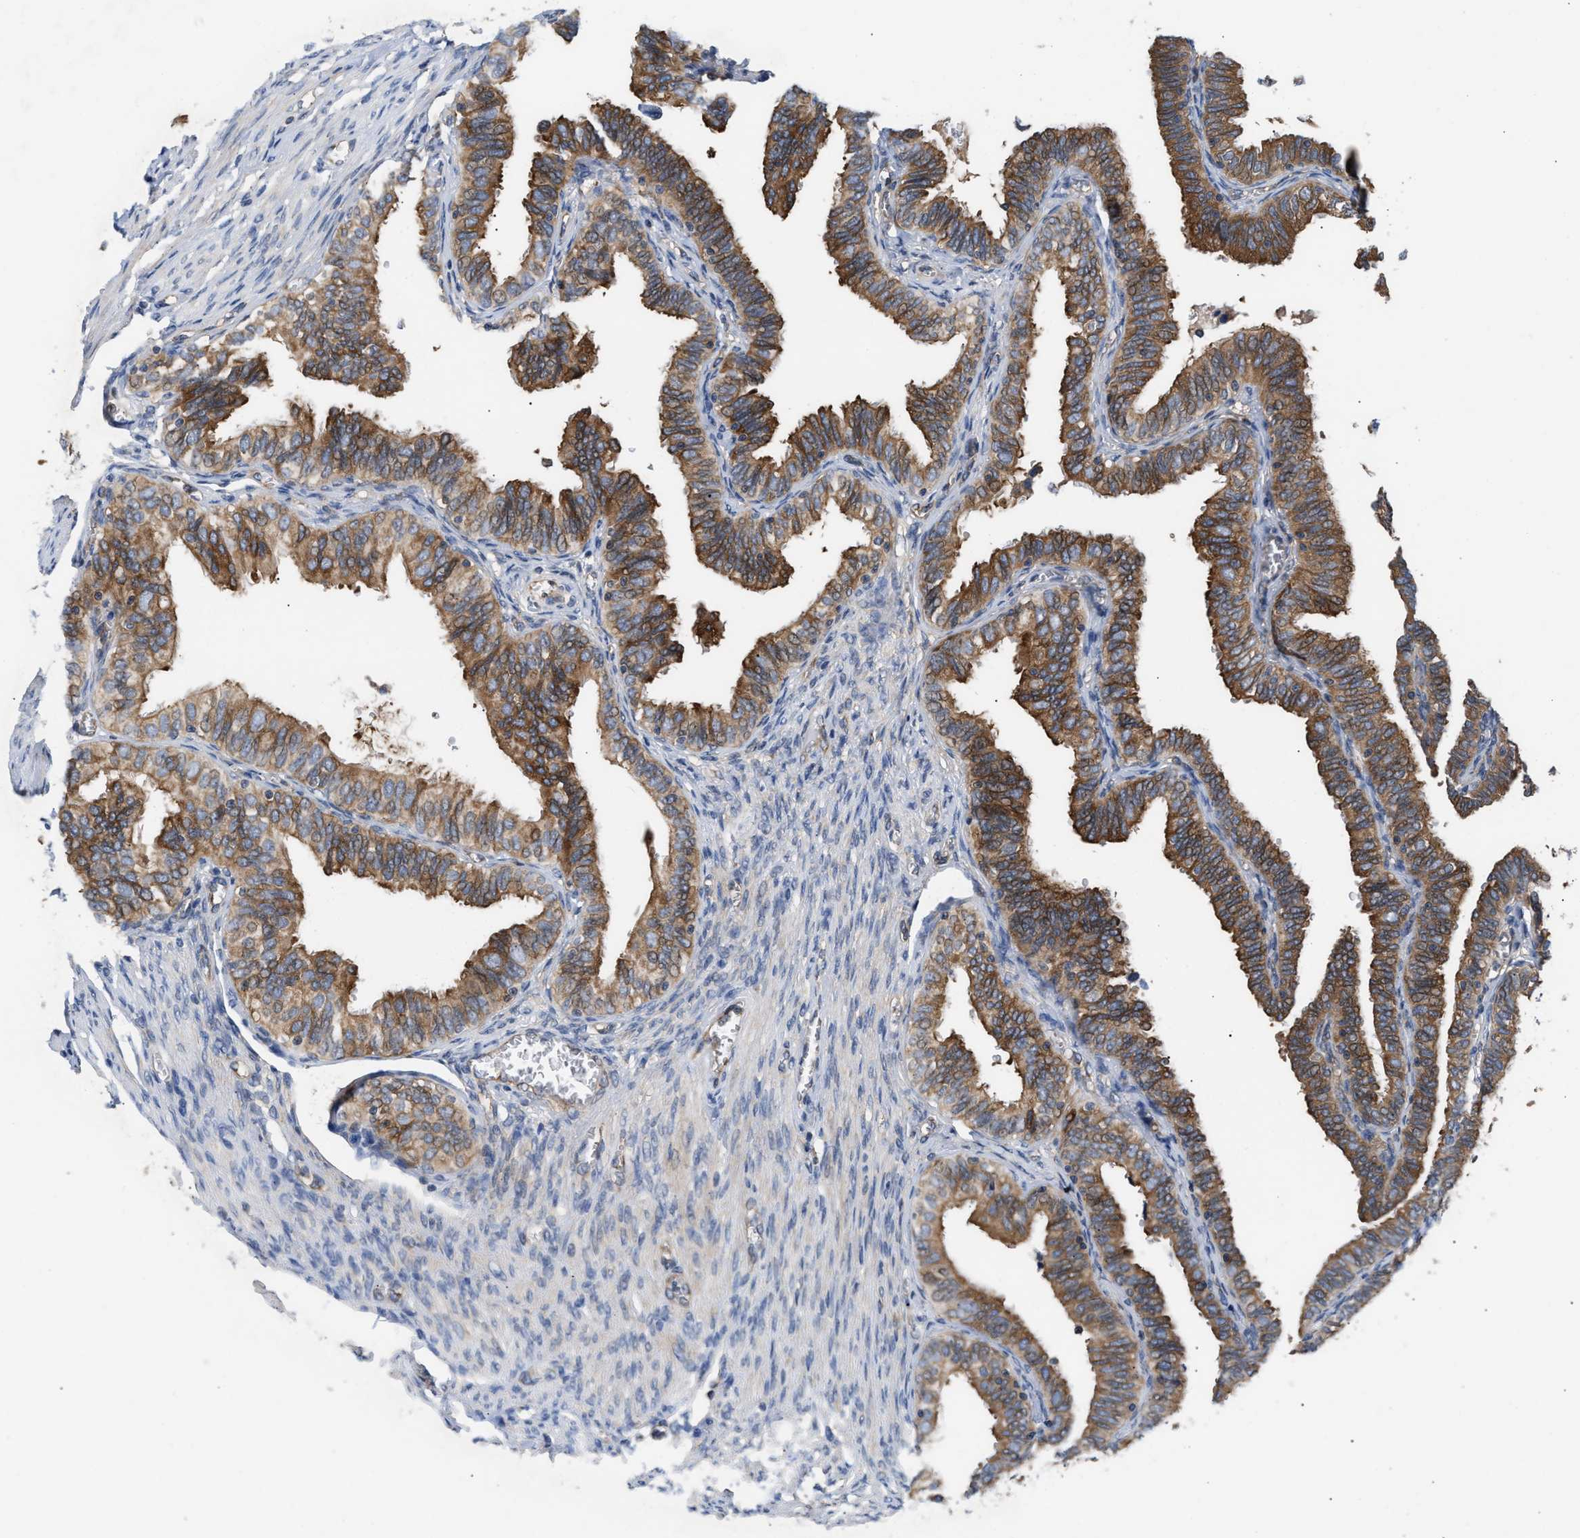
{"staining": {"intensity": "strong", "quantity": ">75%", "location": "cytoplasmic/membranous"}, "tissue": "fallopian tube", "cell_type": "Glandular cells", "image_type": "normal", "snomed": [{"axis": "morphology", "description": "Normal tissue, NOS"}, {"axis": "topography", "description": "Fallopian tube"}], "caption": "Immunohistochemical staining of normal fallopian tube exhibits strong cytoplasmic/membranous protein expression in approximately >75% of glandular cells.", "gene": "LAPTM4B", "patient": {"sex": "female", "age": 46}}